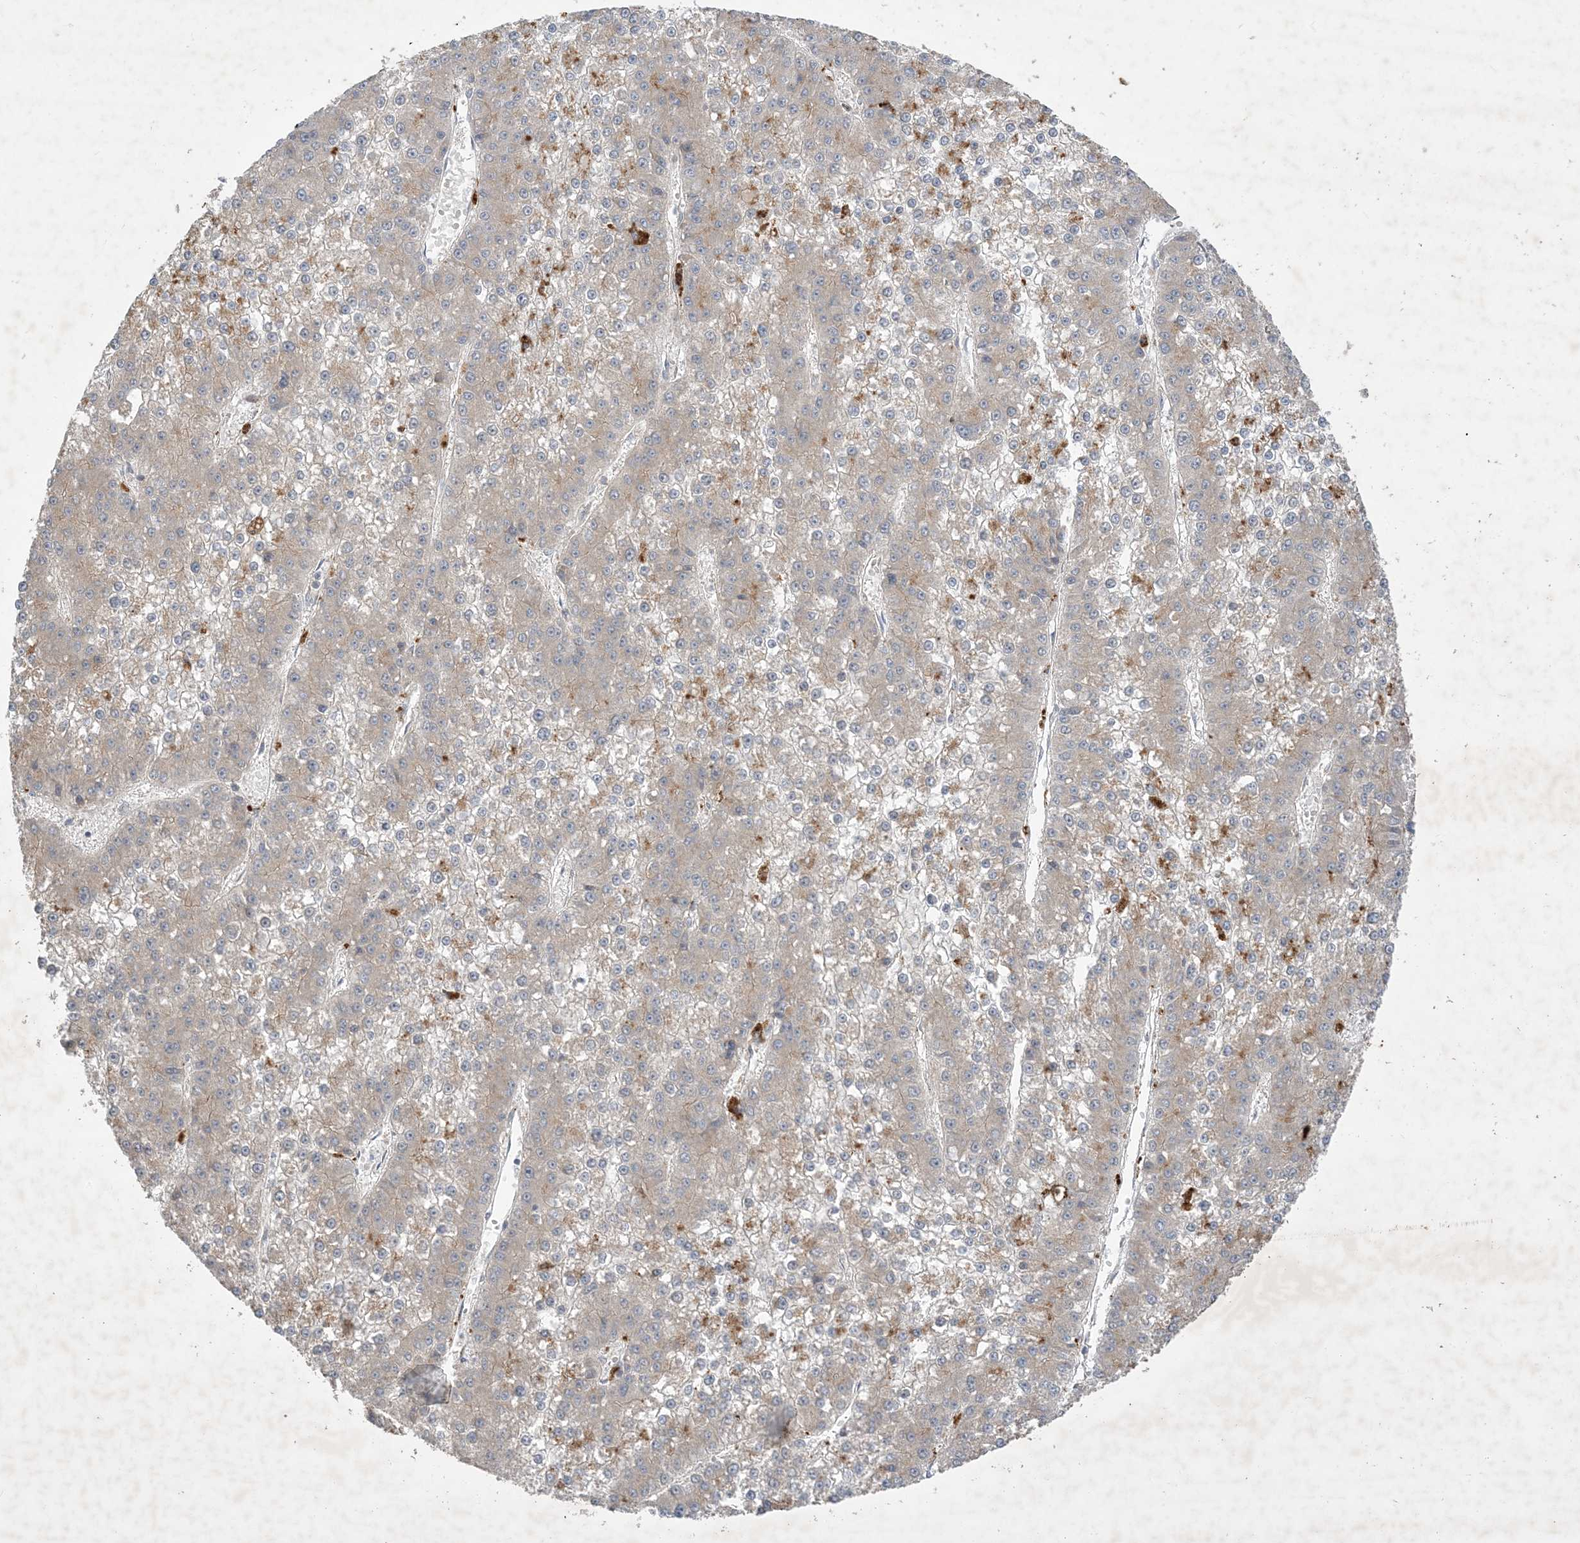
{"staining": {"intensity": "weak", "quantity": "25%-75%", "location": "cytoplasmic/membranous"}, "tissue": "liver cancer", "cell_type": "Tumor cells", "image_type": "cancer", "snomed": [{"axis": "morphology", "description": "Carcinoma, Hepatocellular, NOS"}, {"axis": "topography", "description": "Liver"}], "caption": "This is an image of immunohistochemistry staining of liver hepatocellular carcinoma, which shows weak expression in the cytoplasmic/membranous of tumor cells.", "gene": "MRPS18A", "patient": {"sex": "female", "age": 73}}